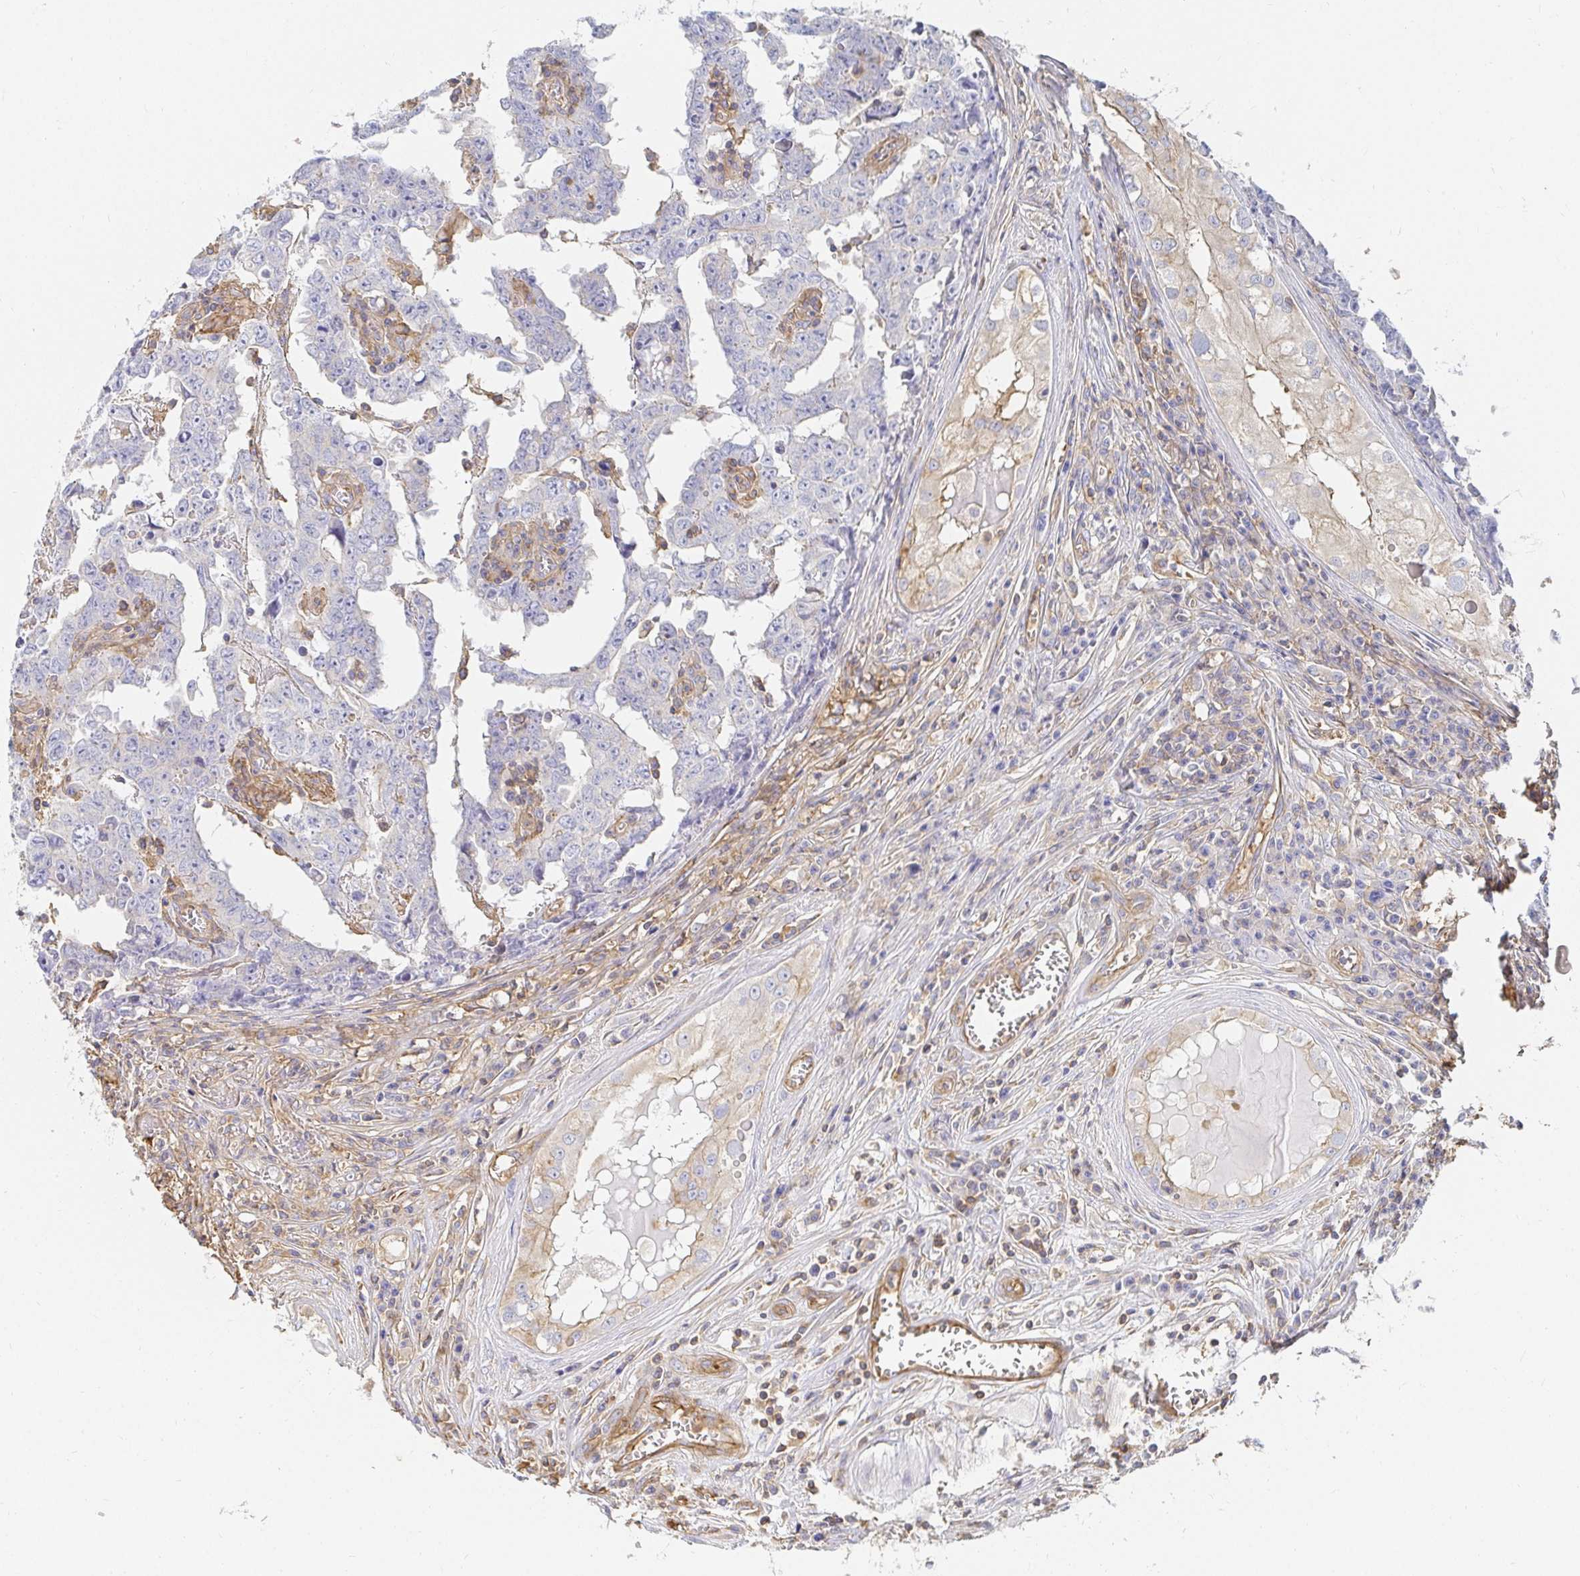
{"staining": {"intensity": "negative", "quantity": "none", "location": "none"}, "tissue": "testis cancer", "cell_type": "Tumor cells", "image_type": "cancer", "snomed": [{"axis": "morphology", "description": "Carcinoma, Embryonal, NOS"}, {"axis": "topography", "description": "Testis"}], "caption": "Testis cancer stained for a protein using IHC exhibits no expression tumor cells.", "gene": "TSPAN19", "patient": {"sex": "male", "age": 22}}